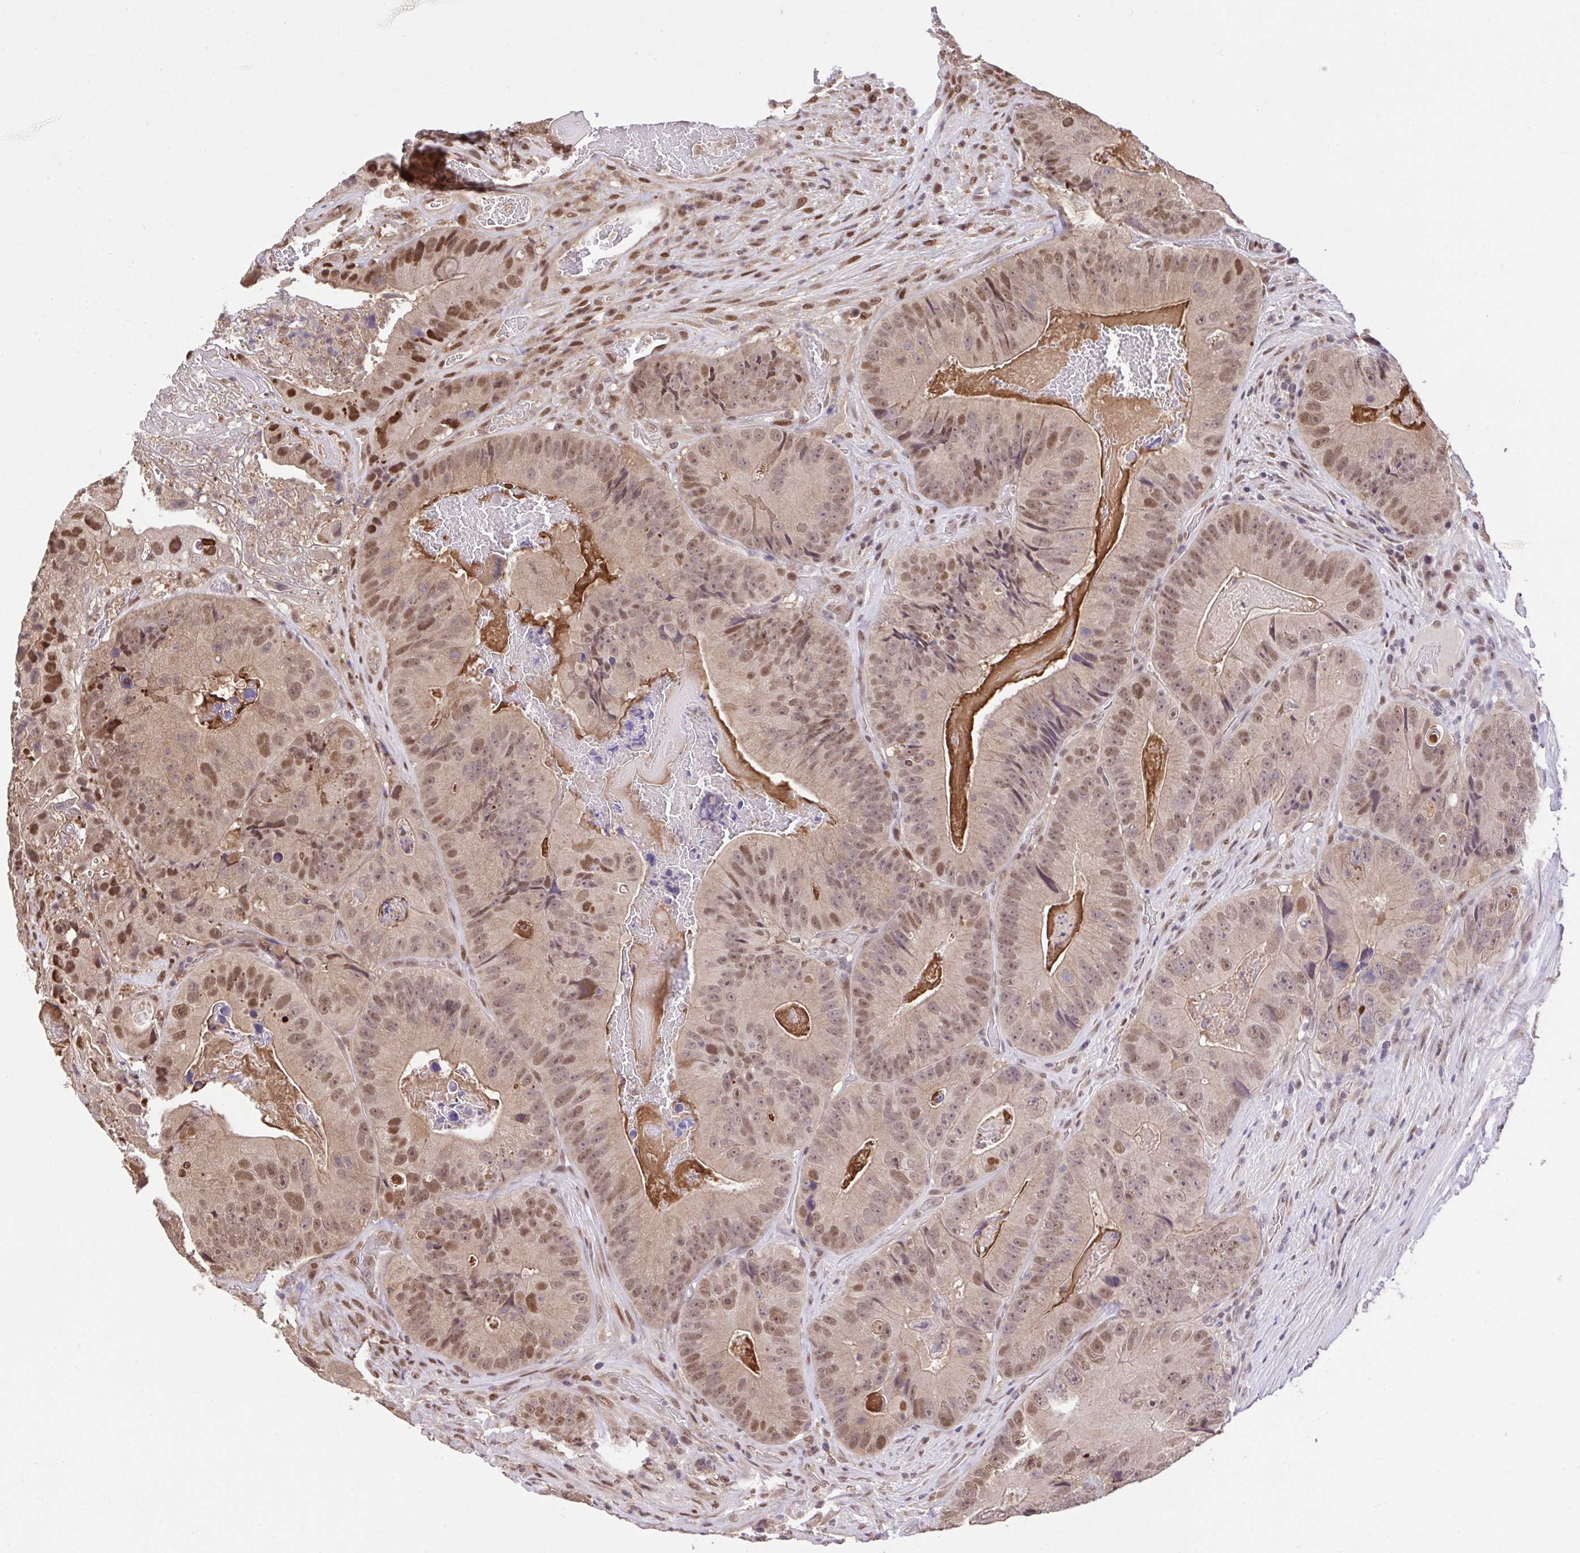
{"staining": {"intensity": "moderate", "quantity": ">75%", "location": "nuclear"}, "tissue": "colorectal cancer", "cell_type": "Tumor cells", "image_type": "cancer", "snomed": [{"axis": "morphology", "description": "Adenocarcinoma, NOS"}, {"axis": "topography", "description": "Colon"}], "caption": "Protein expression analysis of adenocarcinoma (colorectal) displays moderate nuclear positivity in approximately >75% of tumor cells.", "gene": "GLIS3", "patient": {"sex": "female", "age": 86}}